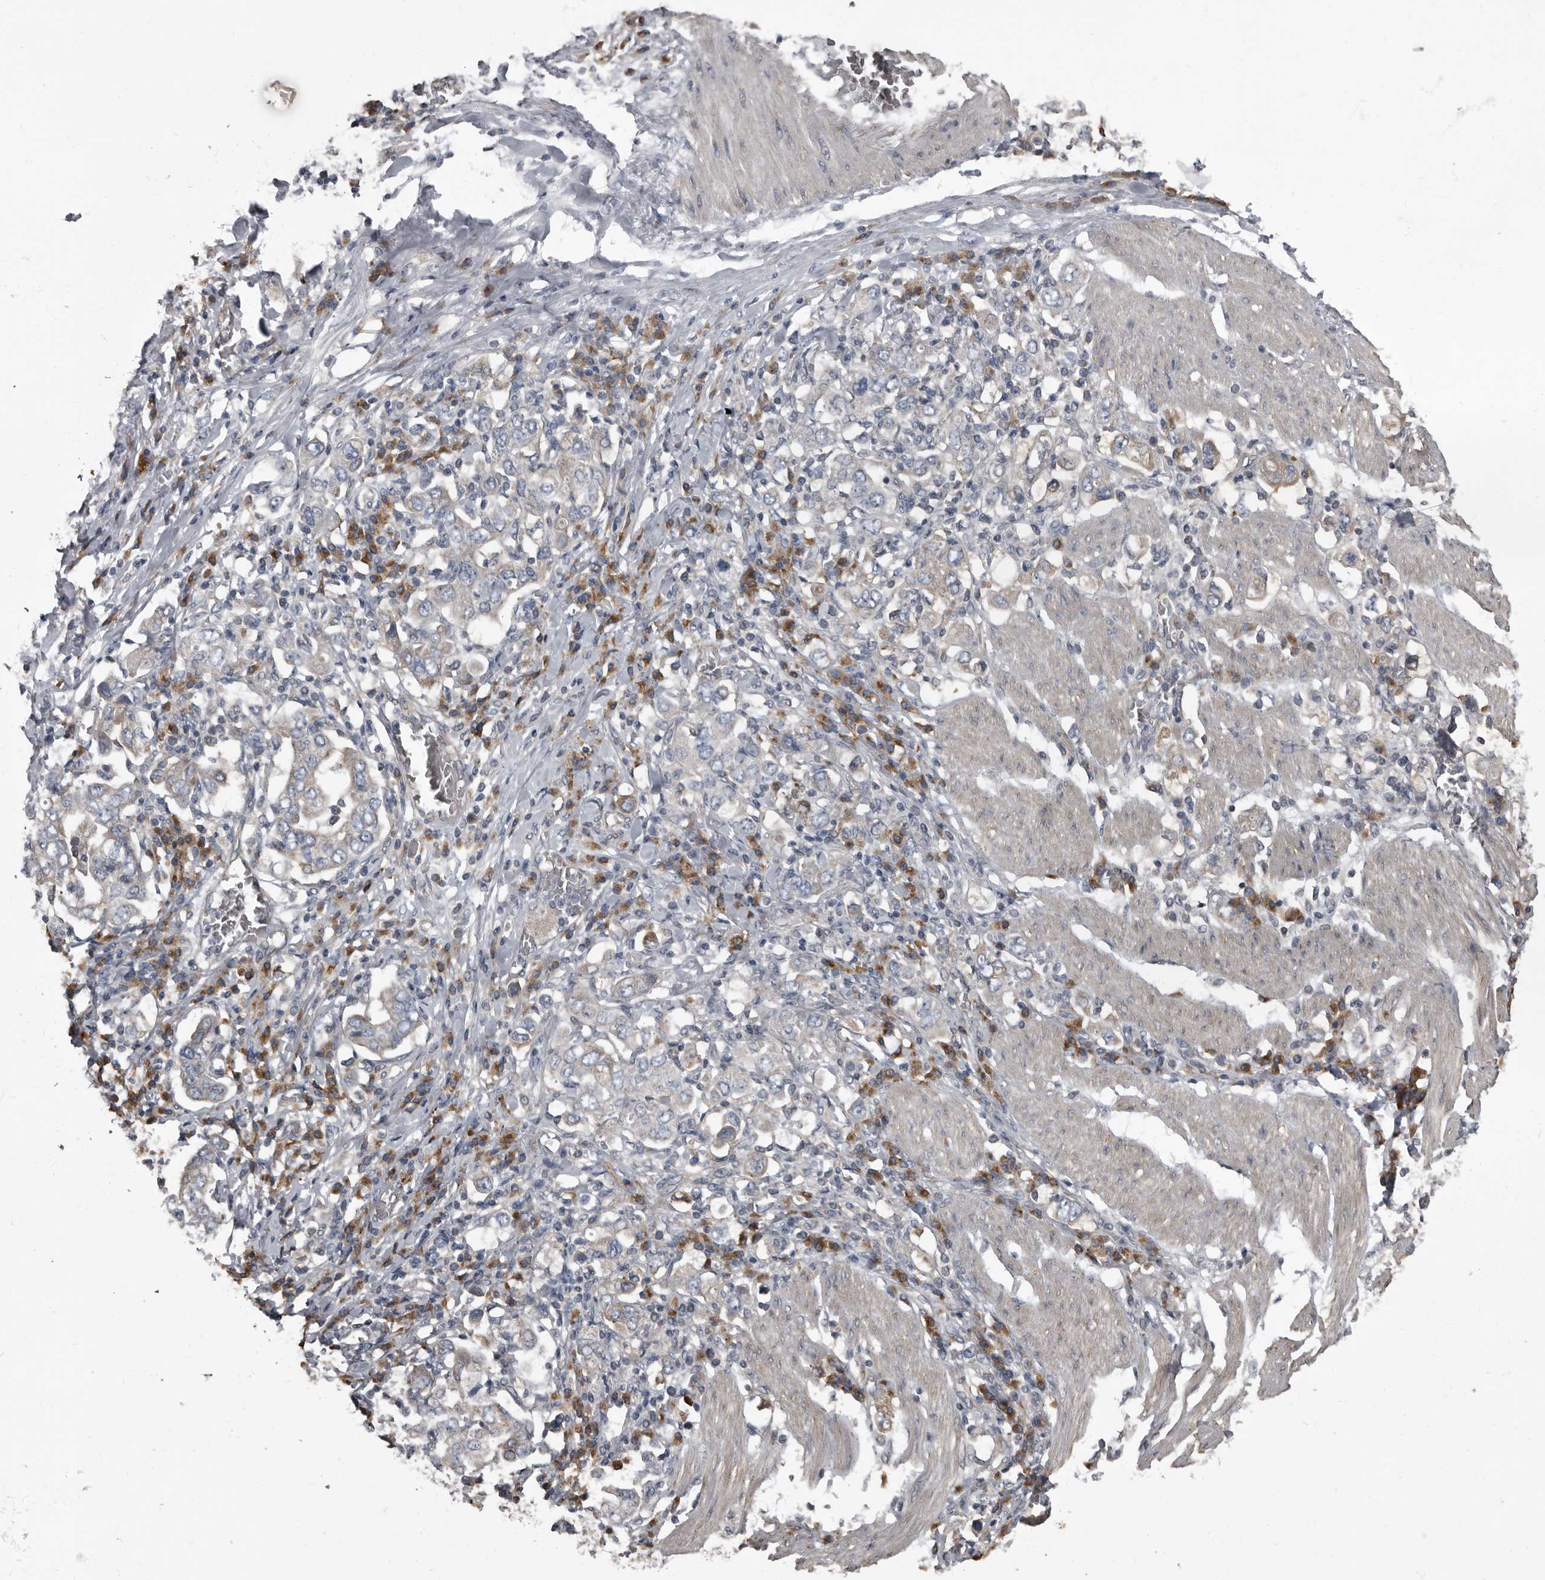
{"staining": {"intensity": "negative", "quantity": "none", "location": "none"}, "tissue": "stomach cancer", "cell_type": "Tumor cells", "image_type": "cancer", "snomed": [{"axis": "morphology", "description": "Adenocarcinoma, NOS"}, {"axis": "topography", "description": "Stomach, upper"}], "caption": "This is an IHC image of human stomach cancer (adenocarcinoma). There is no staining in tumor cells.", "gene": "TPD52L1", "patient": {"sex": "male", "age": 62}}